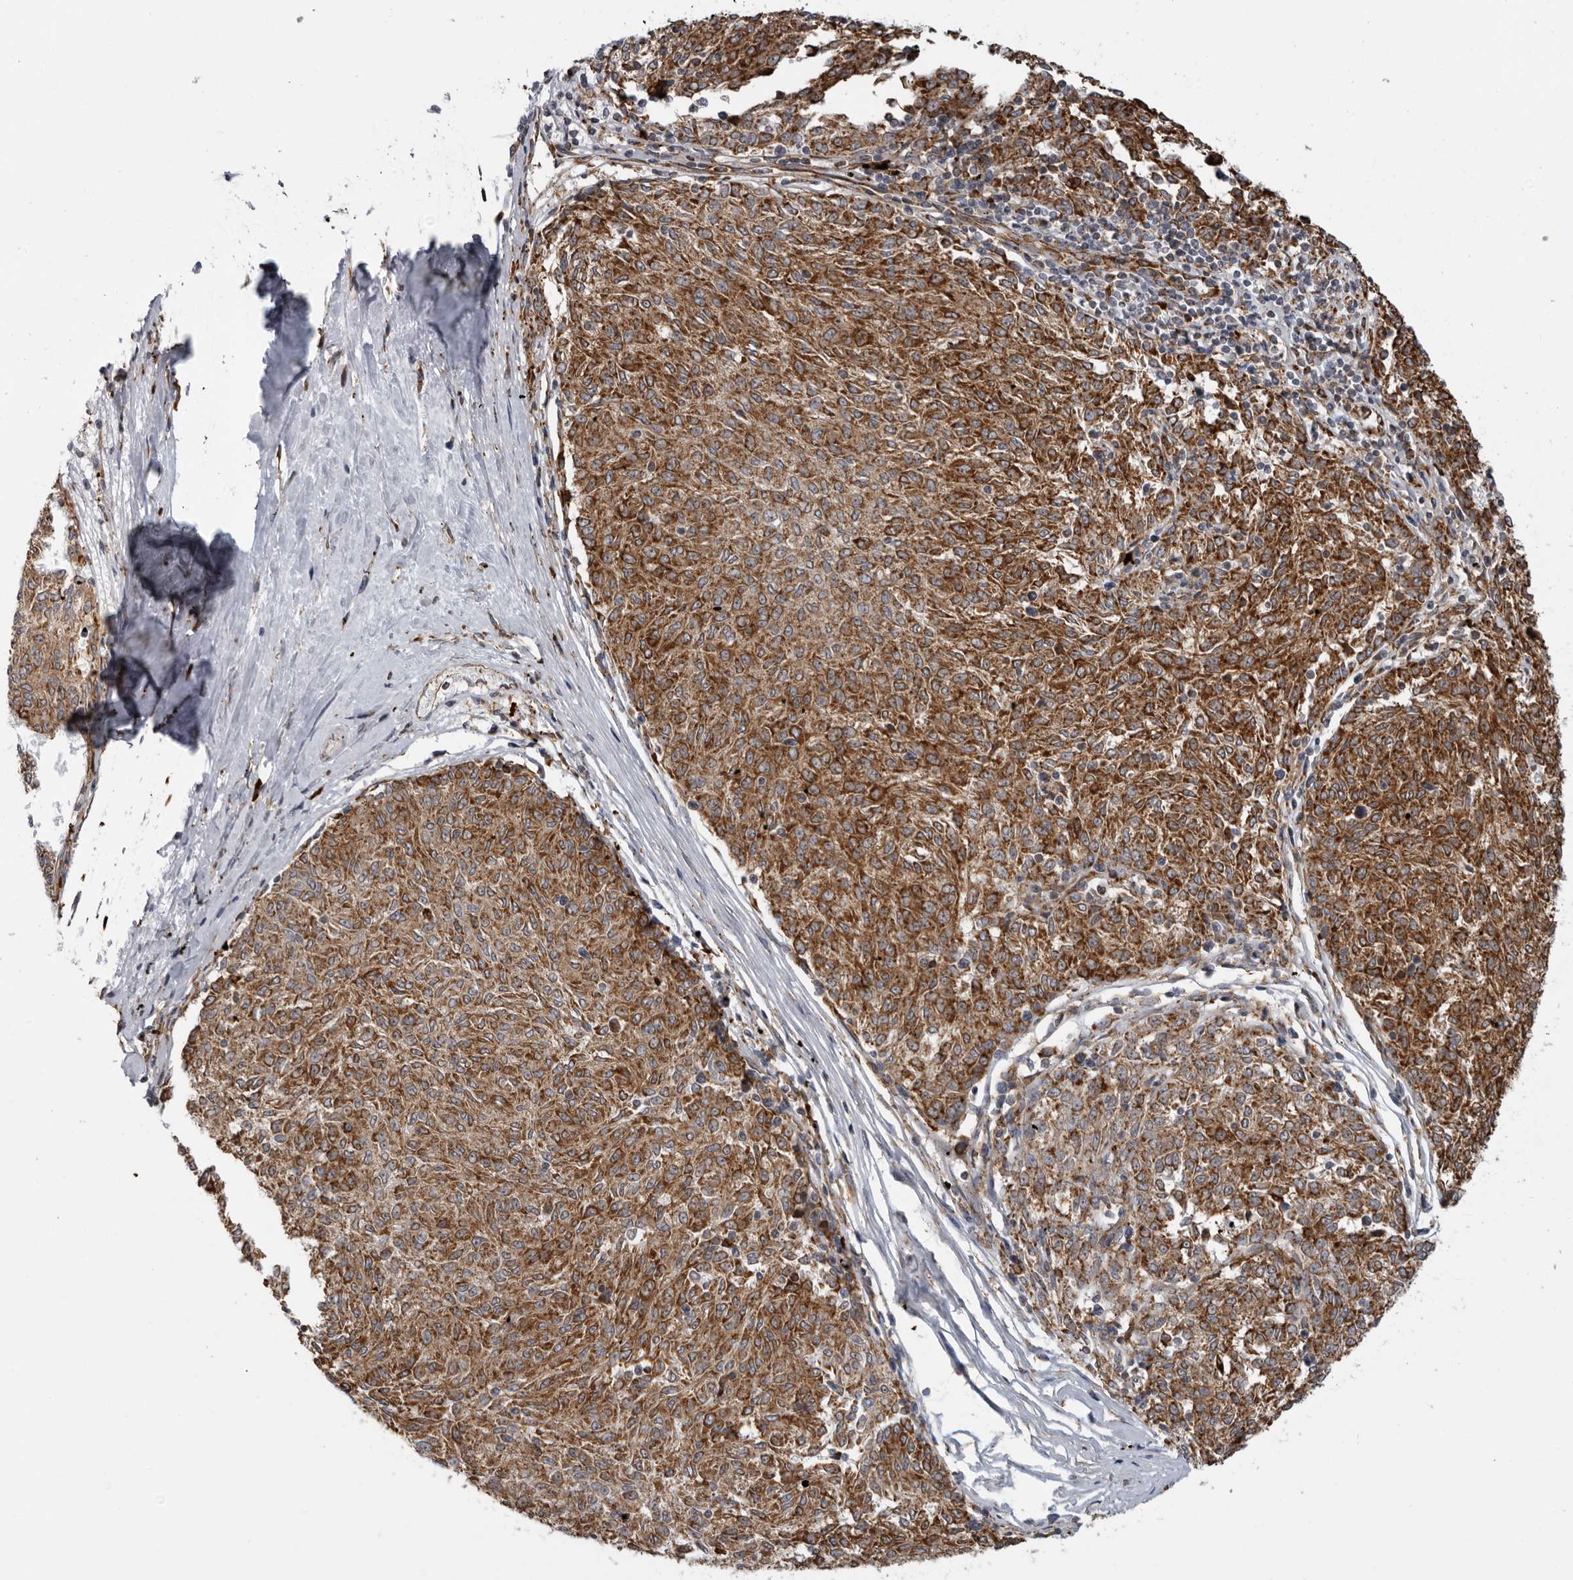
{"staining": {"intensity": "strong", "quantity": ">75%", "location": "cytoplasmic/membranous"}, "tissue": "melanoma", "cell_type": "Tumor cells", "image_type": "cancer", "snomed": [{"axis": "morphology", "description": "Malignant melanoma, NOS"}, {"axis": "topography", "description": "Skin"}], "caption": "This micrograph shows IHC staining of malignant melanoma, with high strong cytoplasmic/membranous expression in about >75% of tumor cells.", "gene": "ALPK2", "patient": {"sex": "female", "age": 72}}